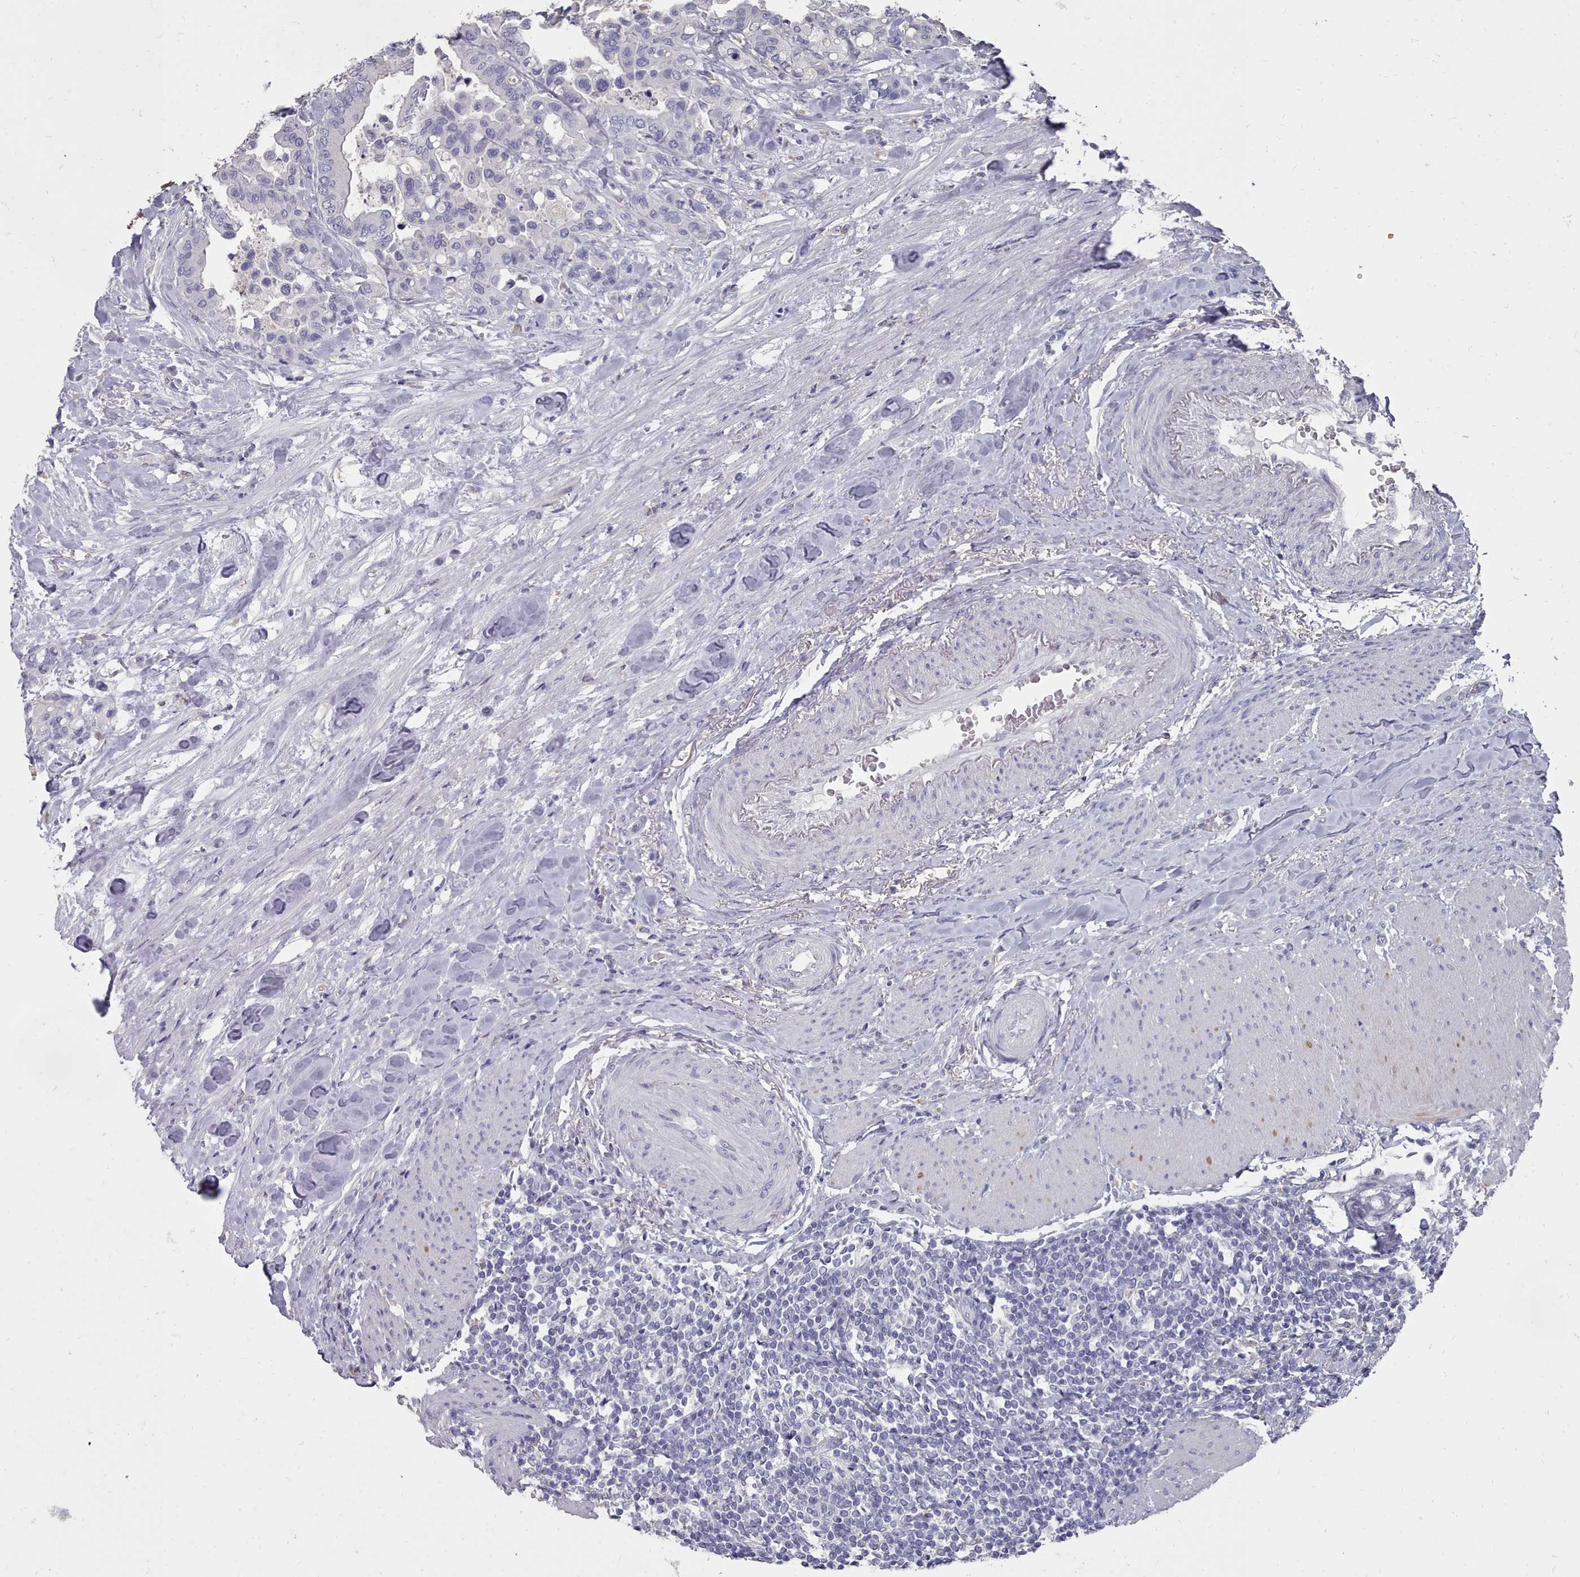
{"staining": {"intensity": "negative", "quantity": "none", "location": "none"}, "tissue": "colorectal cancer", "cell_type": "Tumor cells", "image_type": "cancer", "snomed": [{"axis": "morphology", "description": "Adenocarcinoma, NOS"}, {"axis": "topography", "description": "Colon"}], "caption": "Photomicrograph shows no significant protein positivity in tumor cells of adenocarcinoma (colorectal).", "gene": "OTULINL", "patient": {"sex": "male", "age": 82}}